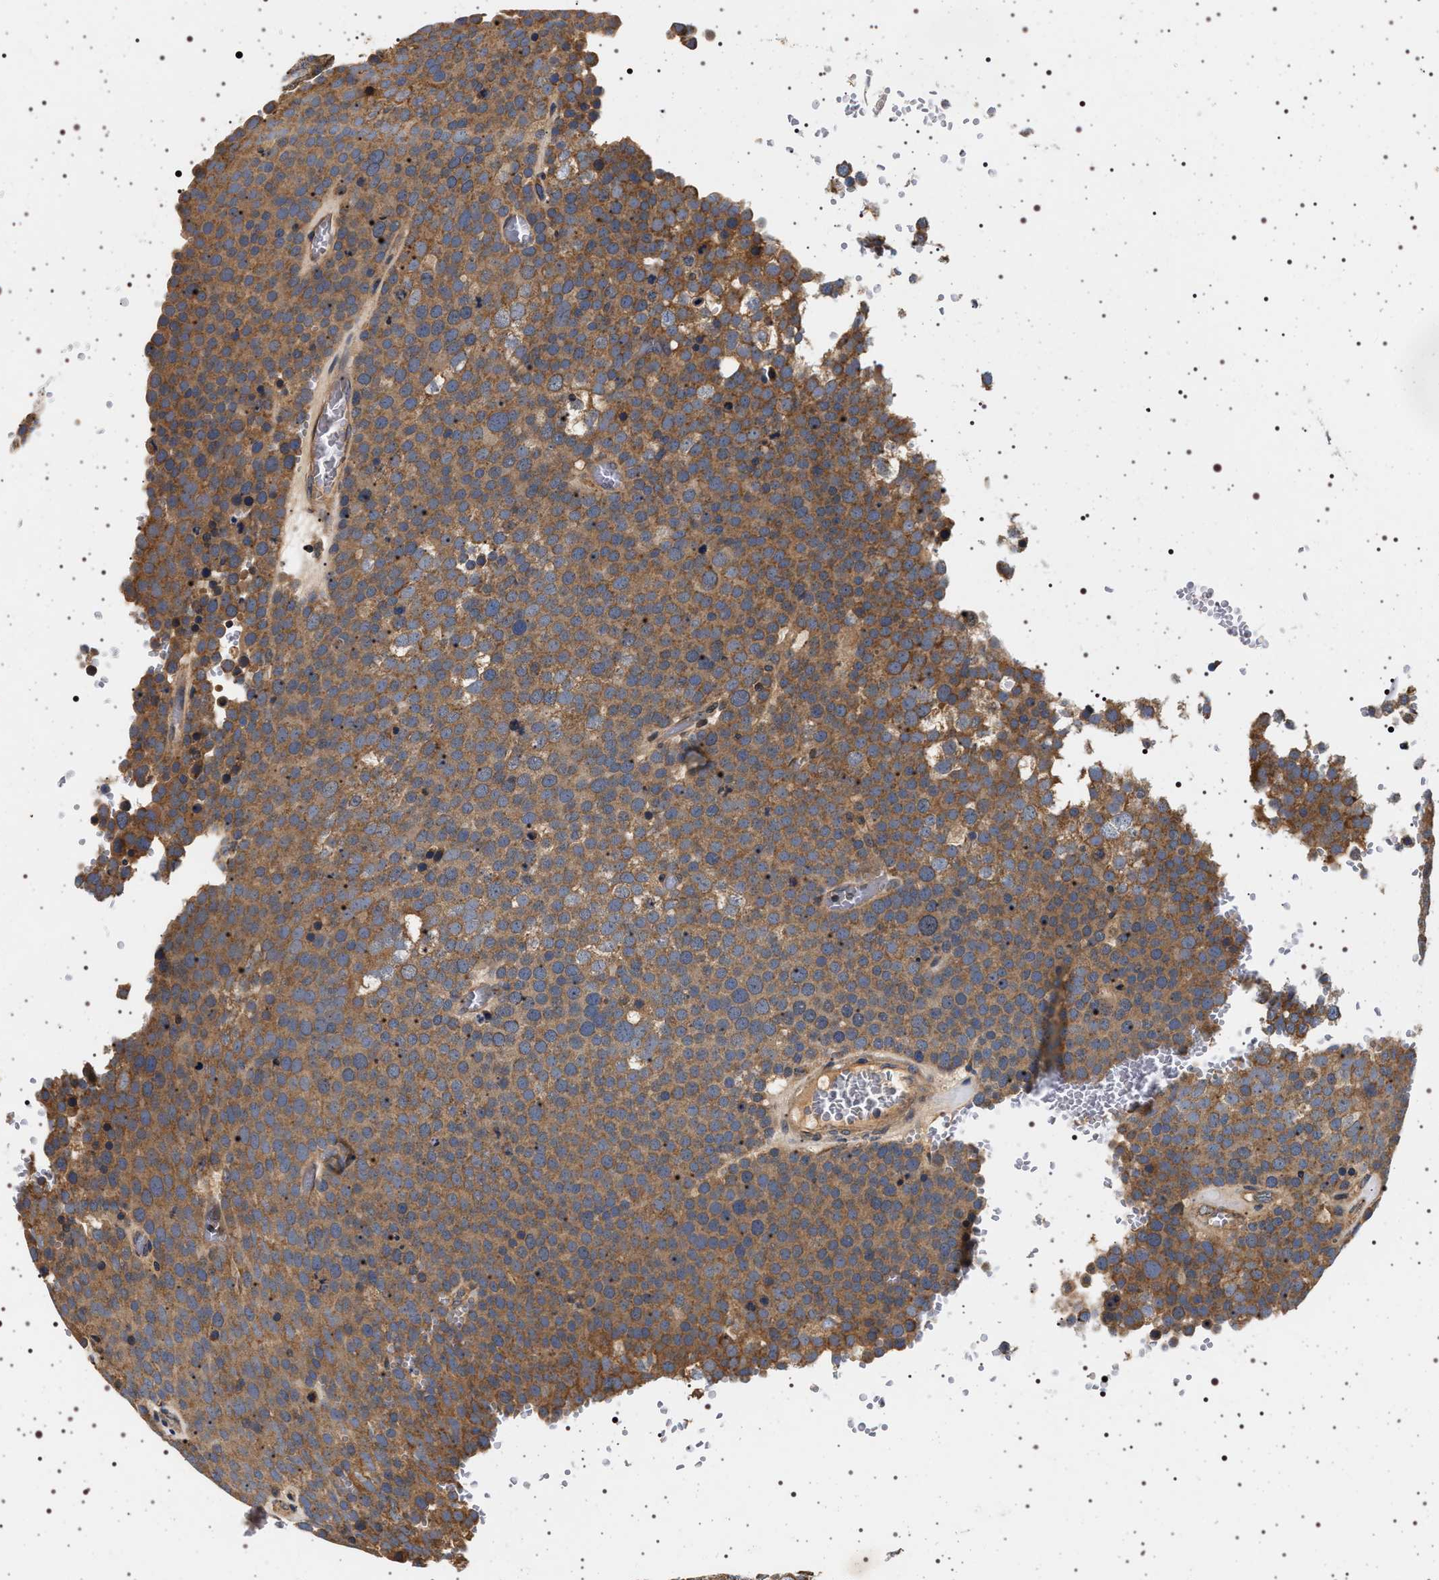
{"staining": {"intensity": "moderate", "quantity": ">75%", "location": "cytoplasmic/membranous"}, "tissue": "testis cancer", "cell_type": "Tumor cells", "image_type": "cancer", "snomed": [{"axis": "morphology", "description": "Seminoma, NOS"}, {"axis": "topography", "description": "Testis"}], "caption": "Immunohistochemistry (IHC) staining of testis cancer (seminoma), which demonstrates medium levels of moderate cytoplasmic/membranous positivity in approximately >75% of tumor cells indicating moderate cytoplasmic/membranous protein positivity. The staining was performed using DAB (3,3'-diaminobenzidine) (brown) for protein detection and nuclei were counterstained in hematoxylin (blue).", "gene": "DCBLD2", "patient": {"sex": "male", "age": 71}}